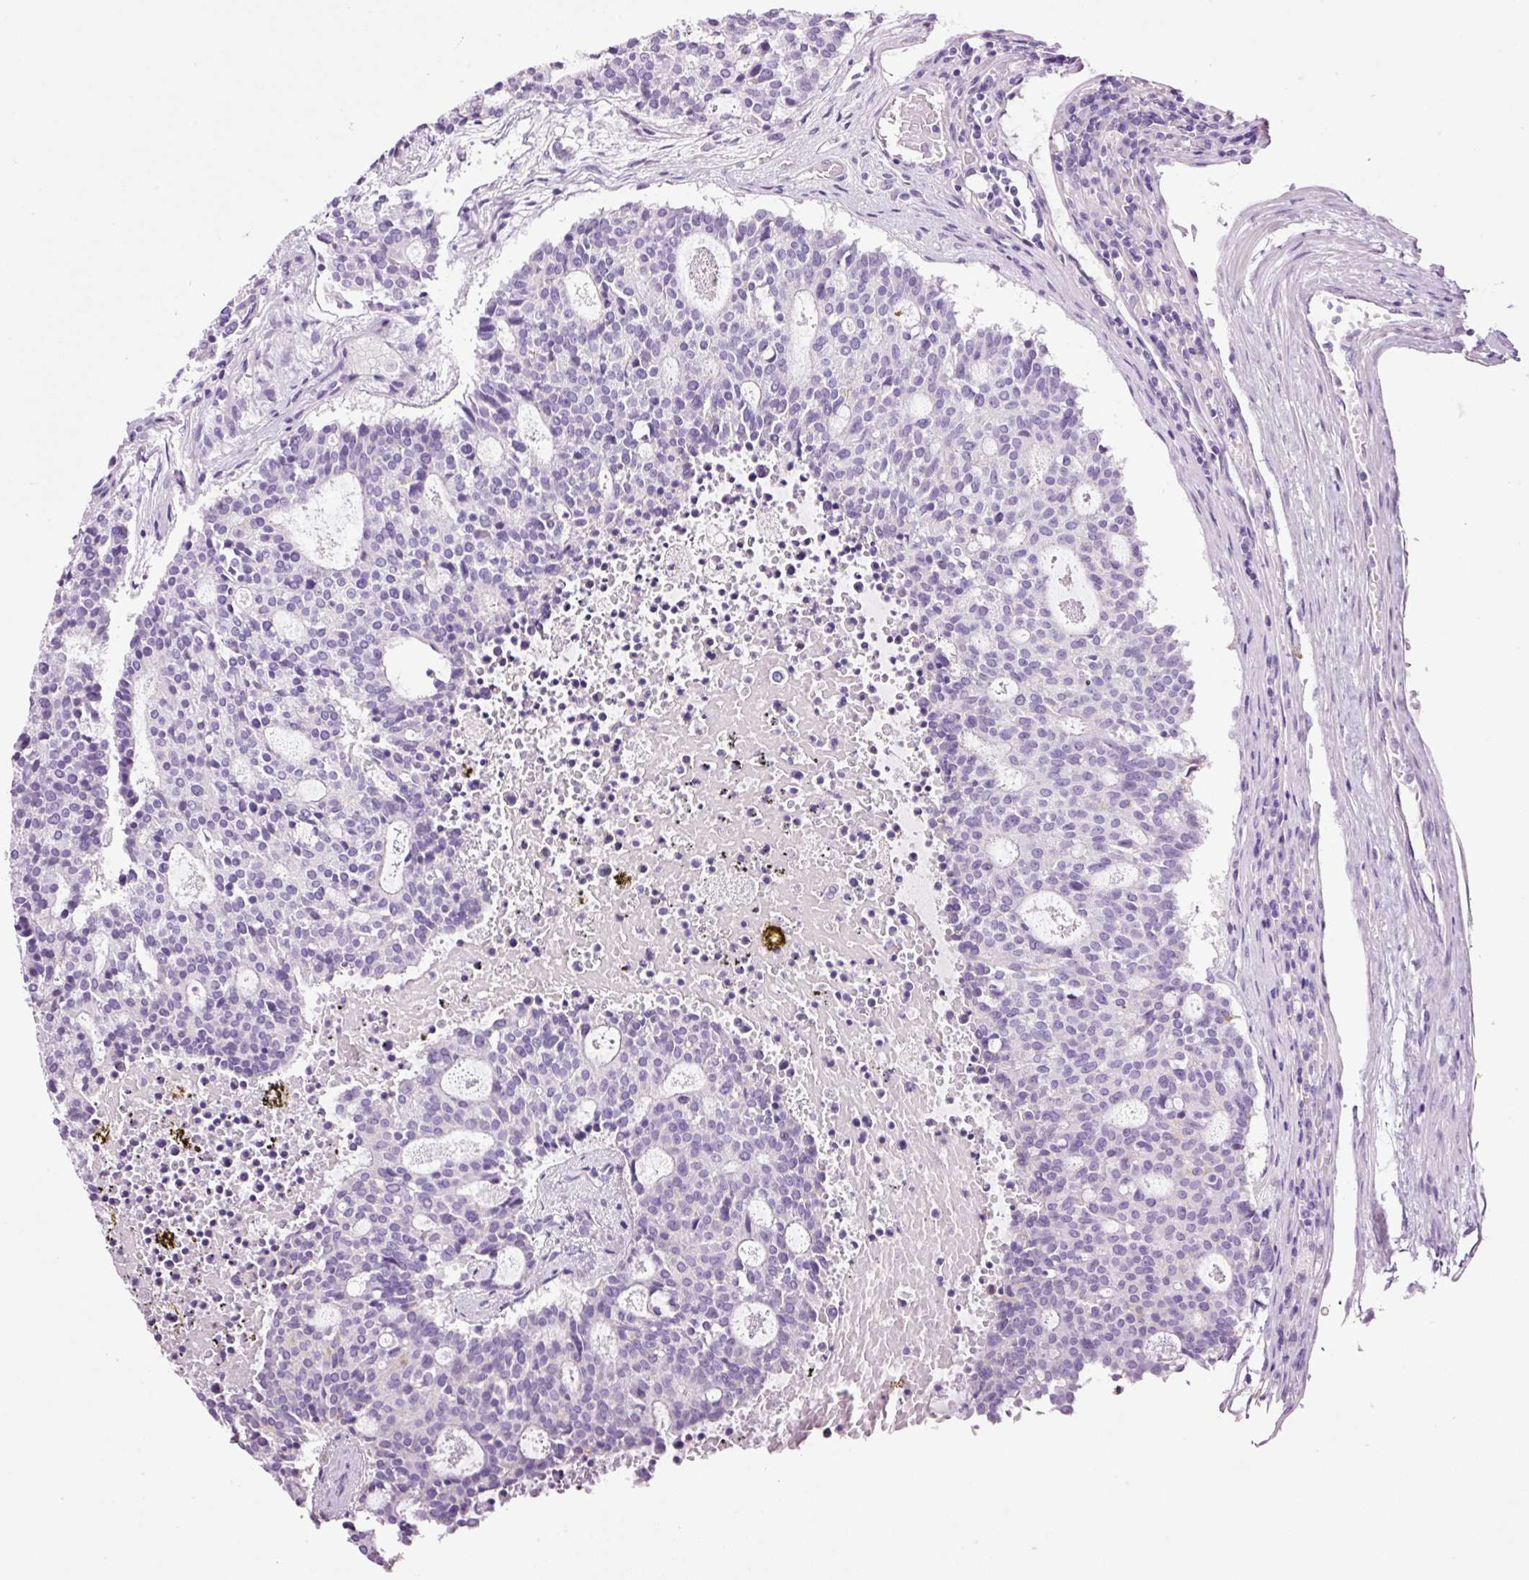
{"staining": {"intensity": "negative", "quantity": "none", "location": "none"}, "tissue": "carcinoid", "cell_type": "Tumor cells", "image_type": "cancer", "snomed": [{"axis": "morphology", "description": "Carcinoid, malignant, NOS"}, {"axis": "topography", "description": "Pancreas"}], "caption": "Tumor cells show no significant expression in carcinoid.", "gene": "BSND", "patient": {"sex": "female", "age": 54}}